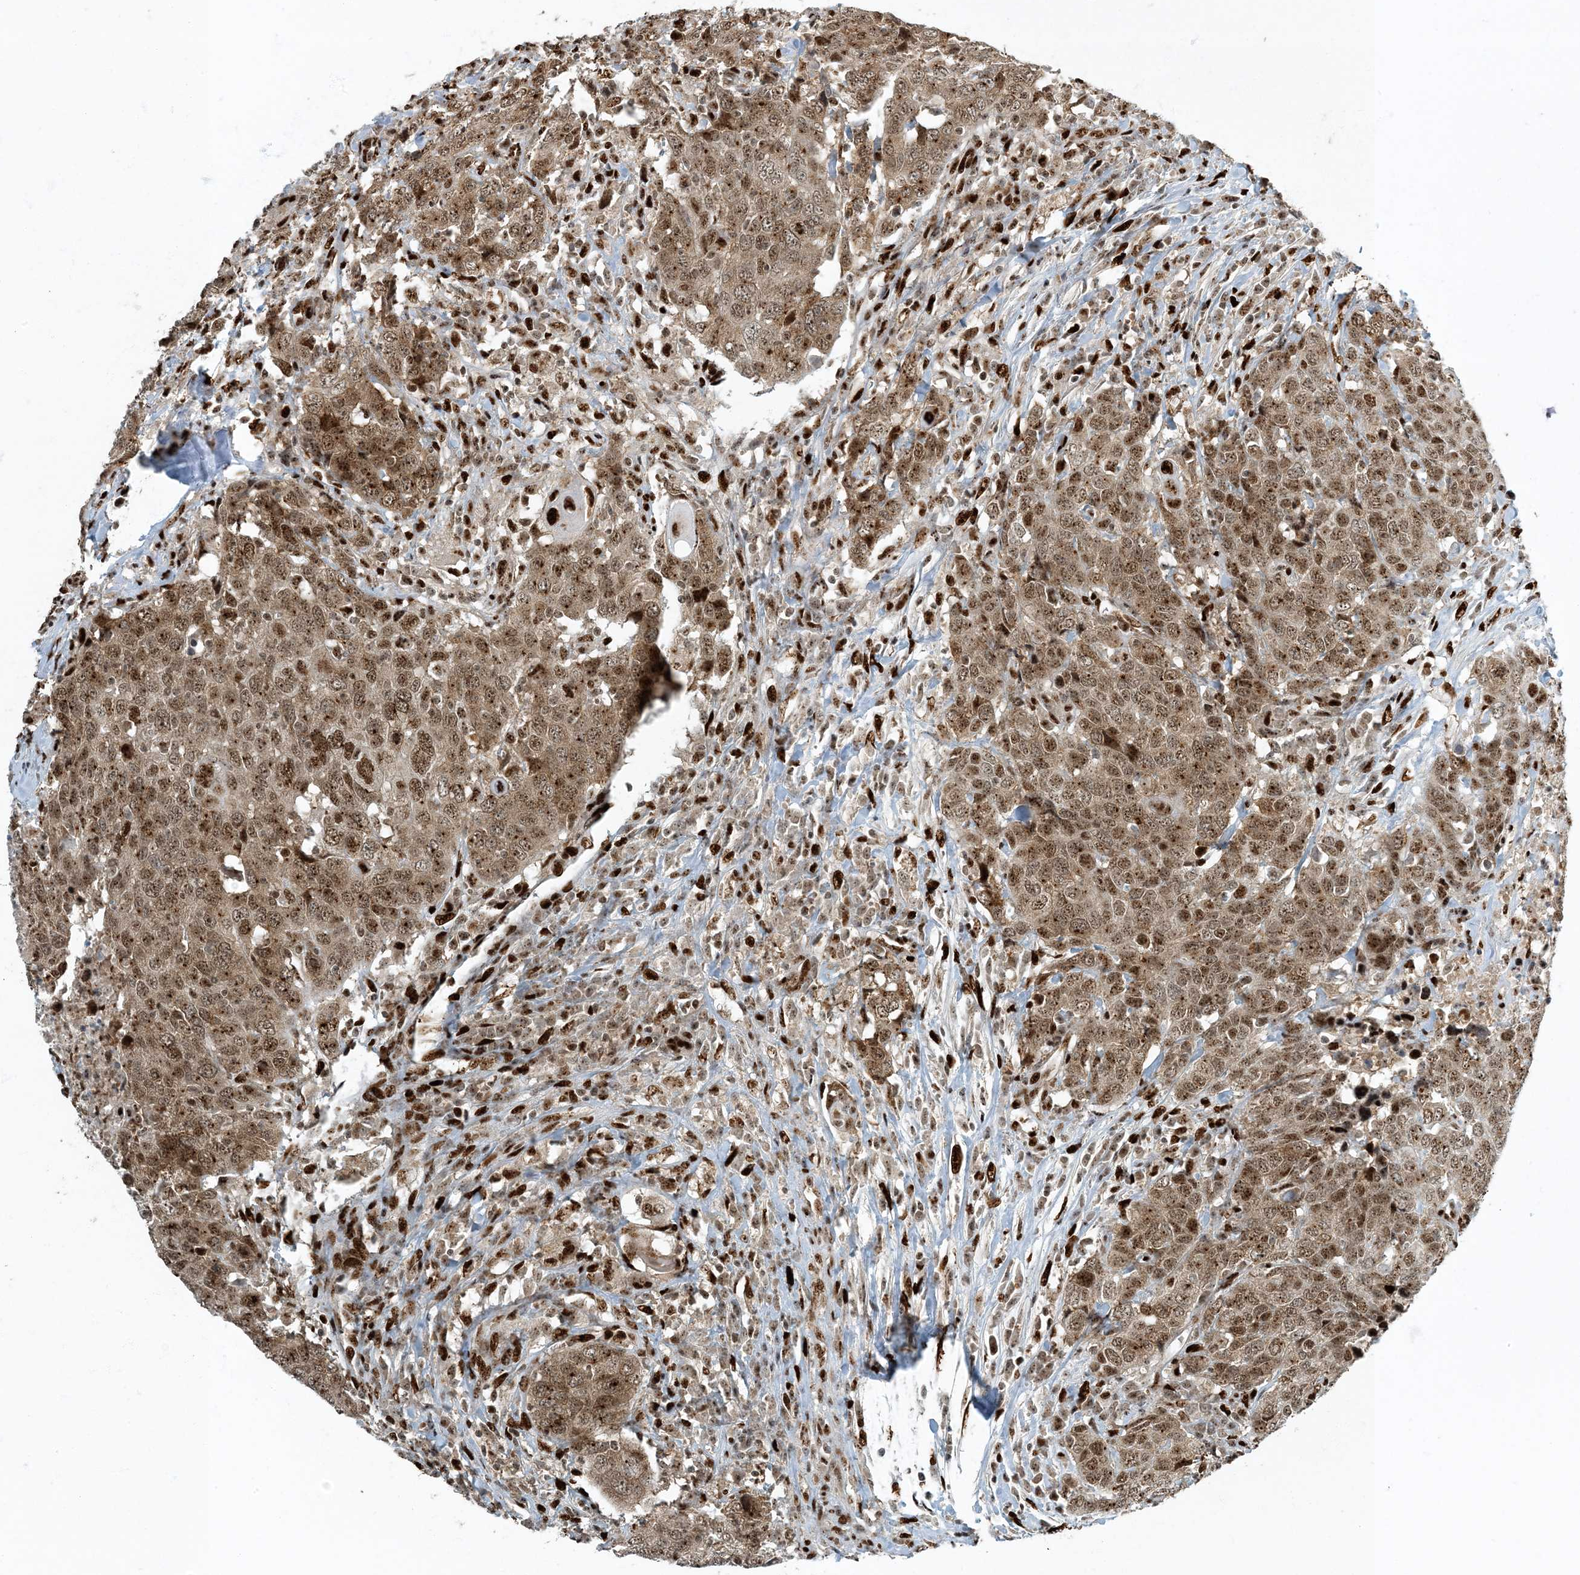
{"staining": {"intensity": "moderate", "quantity": ">75%", "location": "cytoplasmic/membranous,nuclear"}, "tissue": "head and neck cancer", "cell_type": "Tumor cells", "image_type": "cancer", "snomed": [{"axis": "morphology", "description": "Squamous cell carcinoma, NOS"}, {"axis": "topography", "description": "Head-Neck"}], "caption": "This is a micrograph of immunohistochemistry (IHC) staining of head and neck cancer, which shows moderate expression in the cytoplasmic/membranous and nuclear of tumor cells.", "gene": "MBD1", "patient": {"sex": "male", "age": 66}}